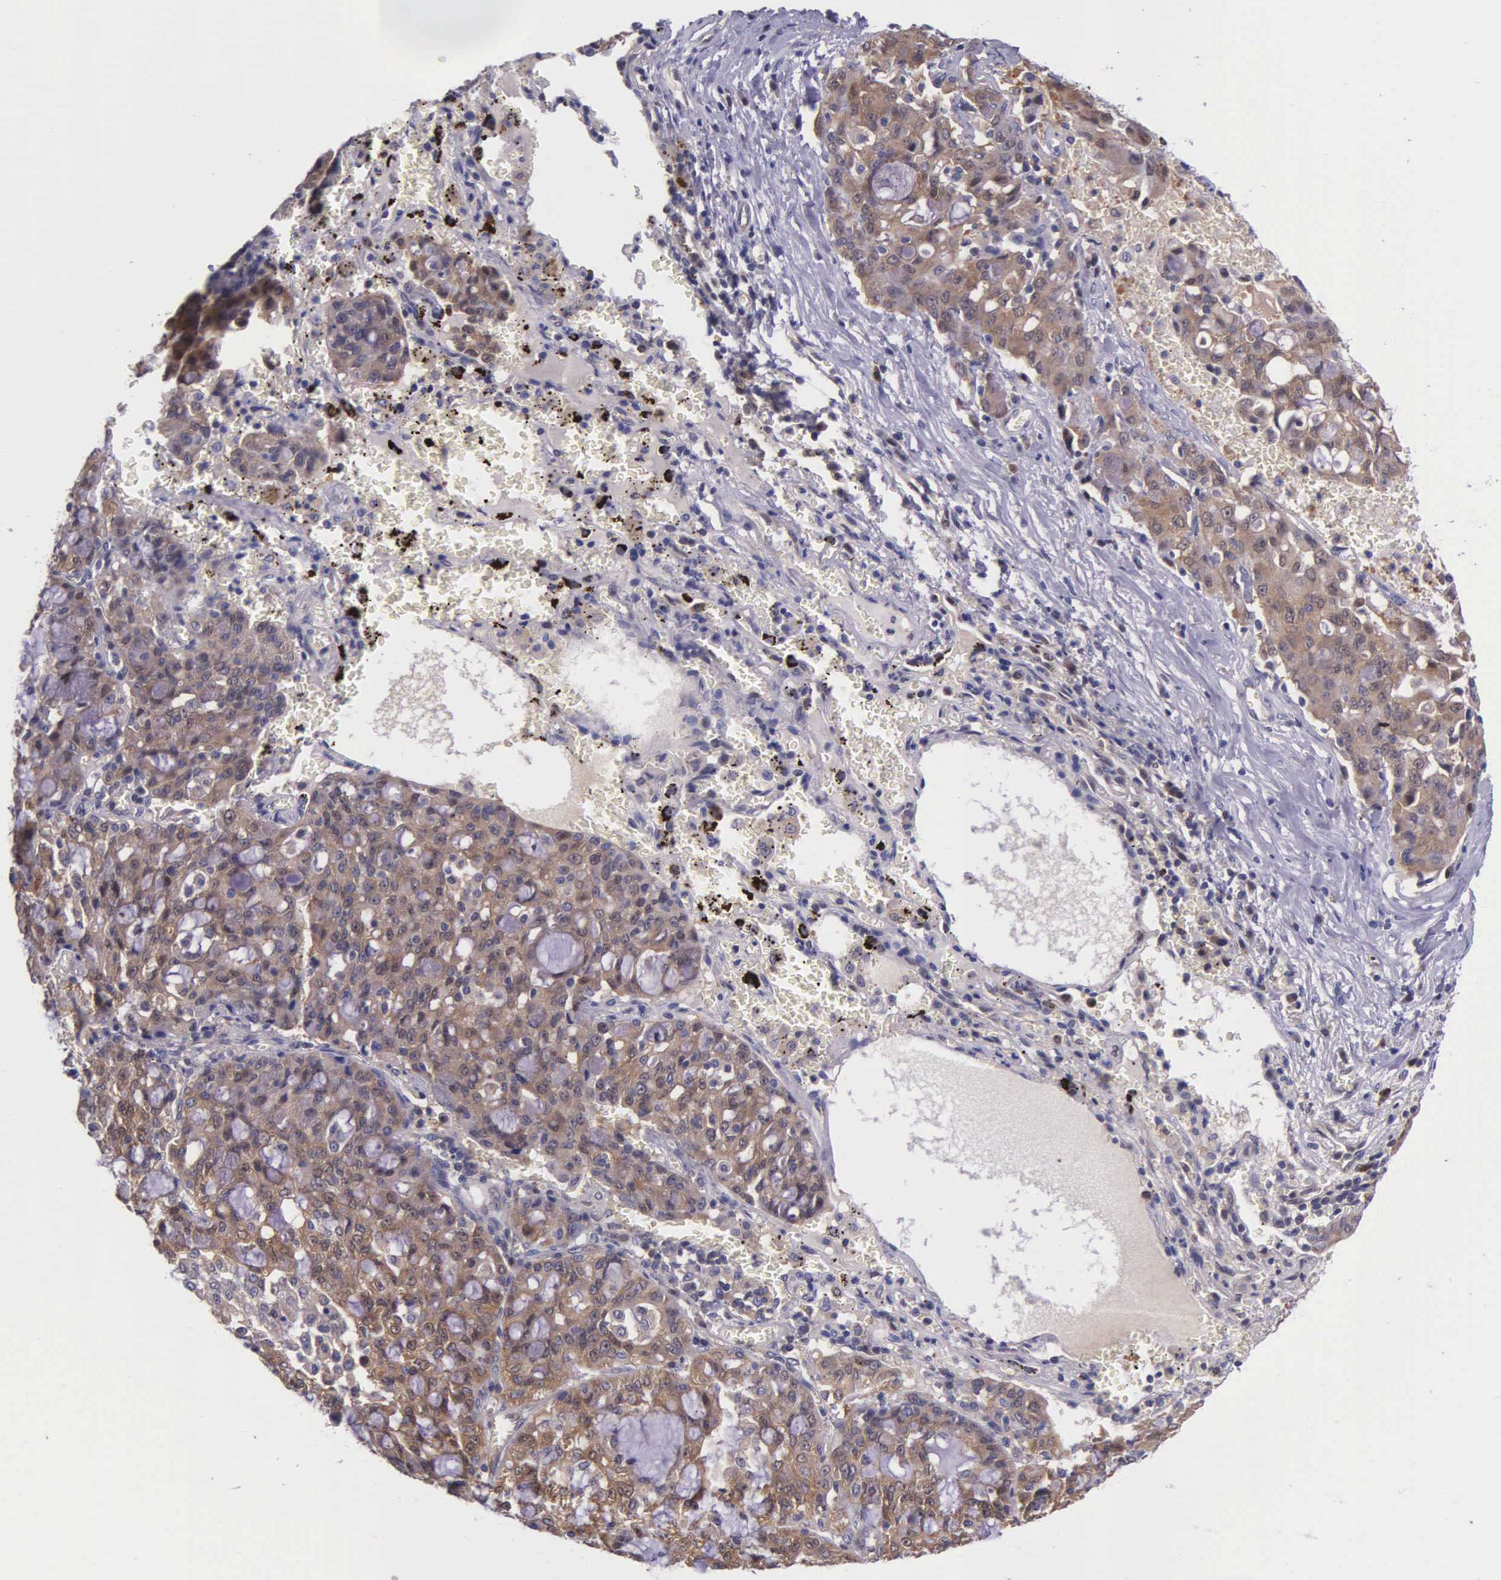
{"staining": {"intensity": "moderate", "quantity": ">75%", "location": "cytoplasmic/membranous"}, "tissue": "lung cancer", "cell_type": "Tumor cells", "image_type": "cancer", "snomed": [{"axis": "morphology", "description": "Adenocarcinoma, NOS"}, {"axis": "topography", "description": "Lung"}], "caption": "Immunohistochemical staining of human adenocarcinoma (lung) demonstrates medium levels of moderate cytoplasmic/membranous protein staining in approximately >75% of tumor cells. The staining was performed using DAB, with brown indicating positive protein expression. Nuclei are stained blue with hematoxylin.", "gene": "GMPR2", "patient": {"sex": "female", "age": 44}}